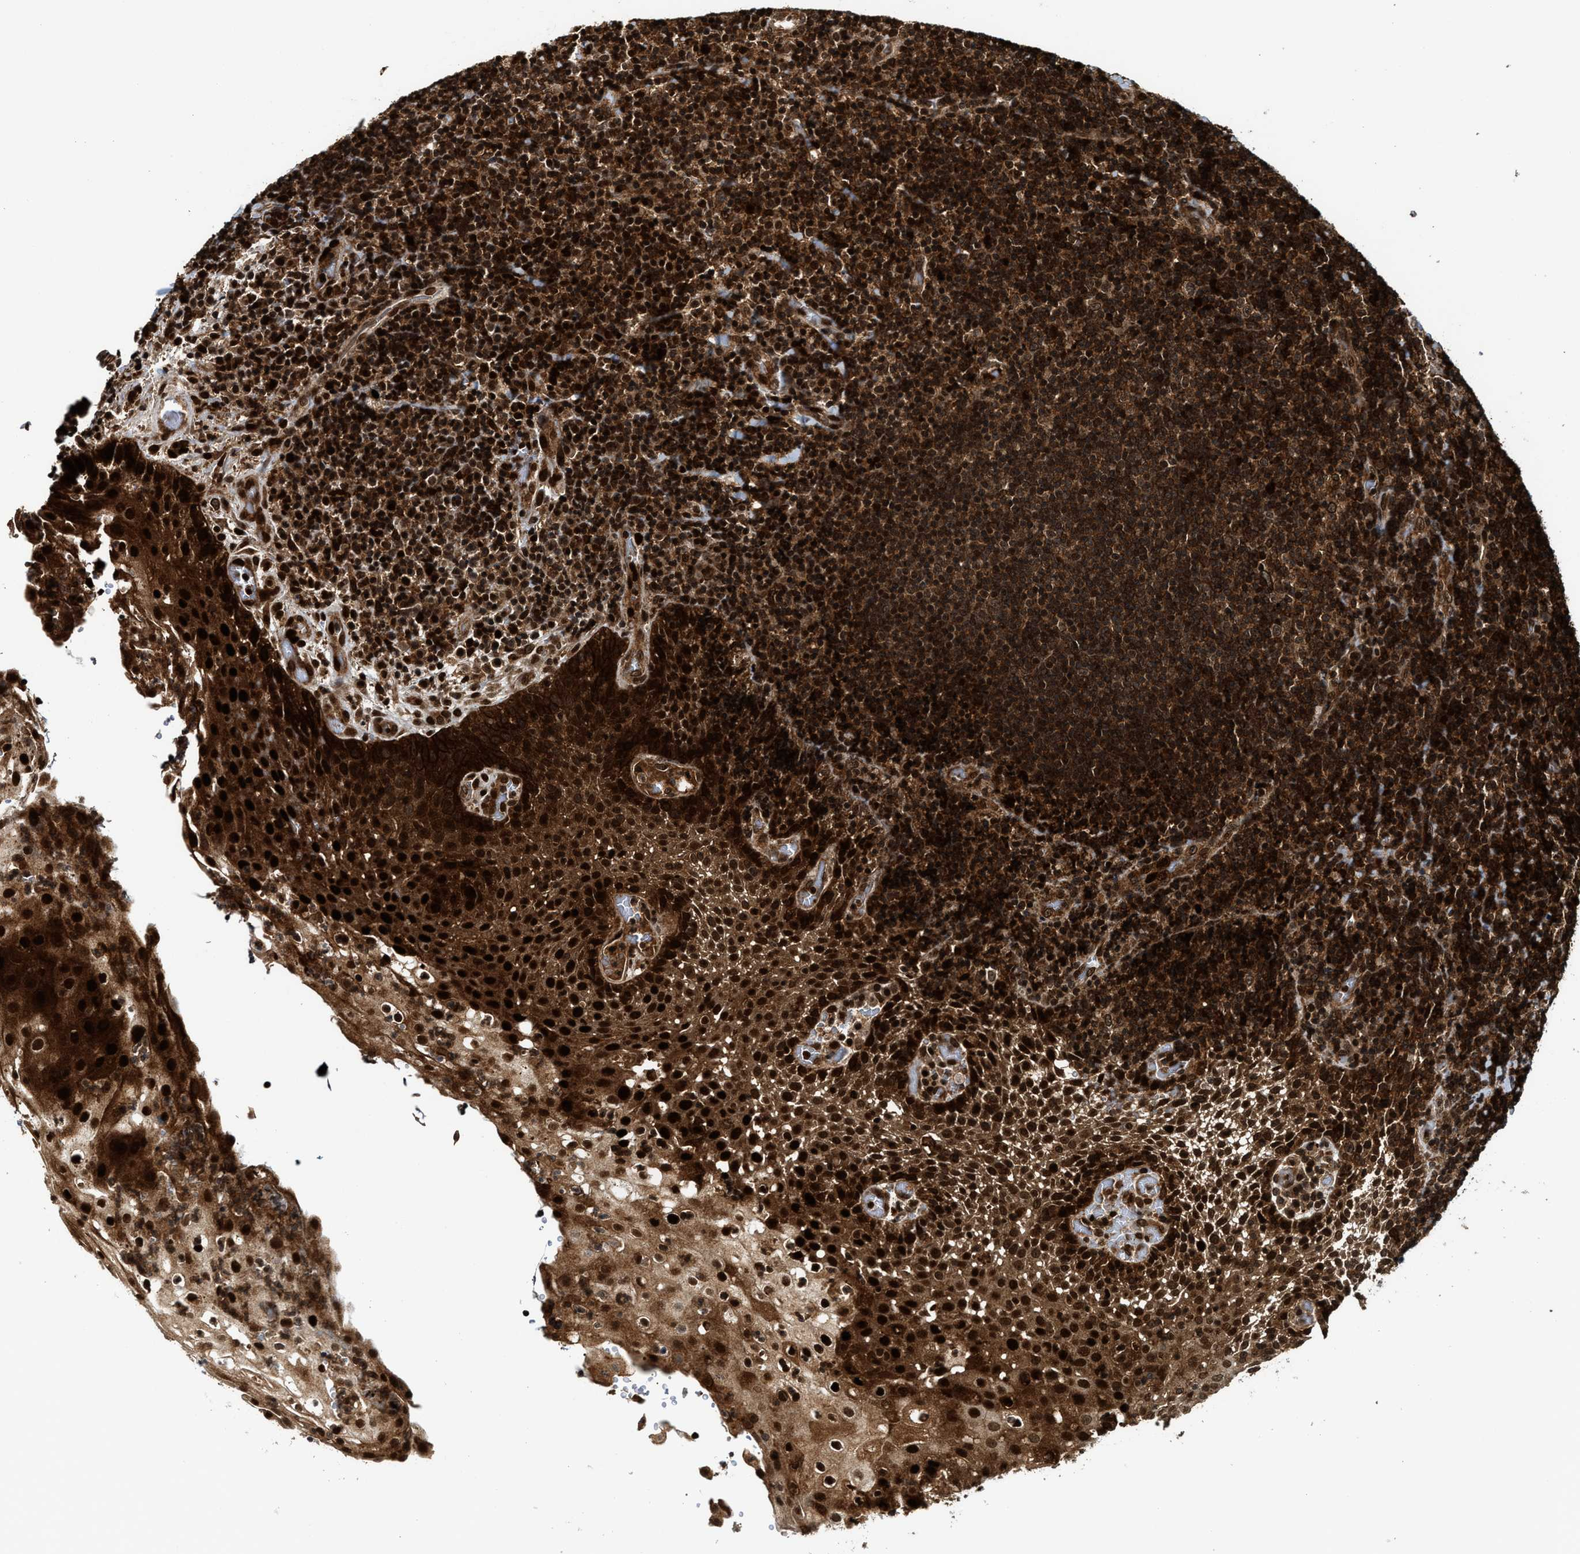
{"staining": {"intensity": "strong", "quantity": ">75%", "location": "cytoplasmic/membranous,nuclear"}, "tissue": "lymphoma", "cell_type": "Tumor cells", "image_type": "cancer", "snomed": [{"axis": "morphology", "description": "Malignant lymphoma, non-Hodgkin's type, High grade"}, {"axis": "topography", "description": "Tonsil"}], "caption": "Human lymphoma stained with a brown dye demonstrates strong cytoplasmic/membranous and nuclear positive staining in approximately >75% of tumor cells.", "gene": "MDM2", "patient": {"sex": "female", "age": 36}}